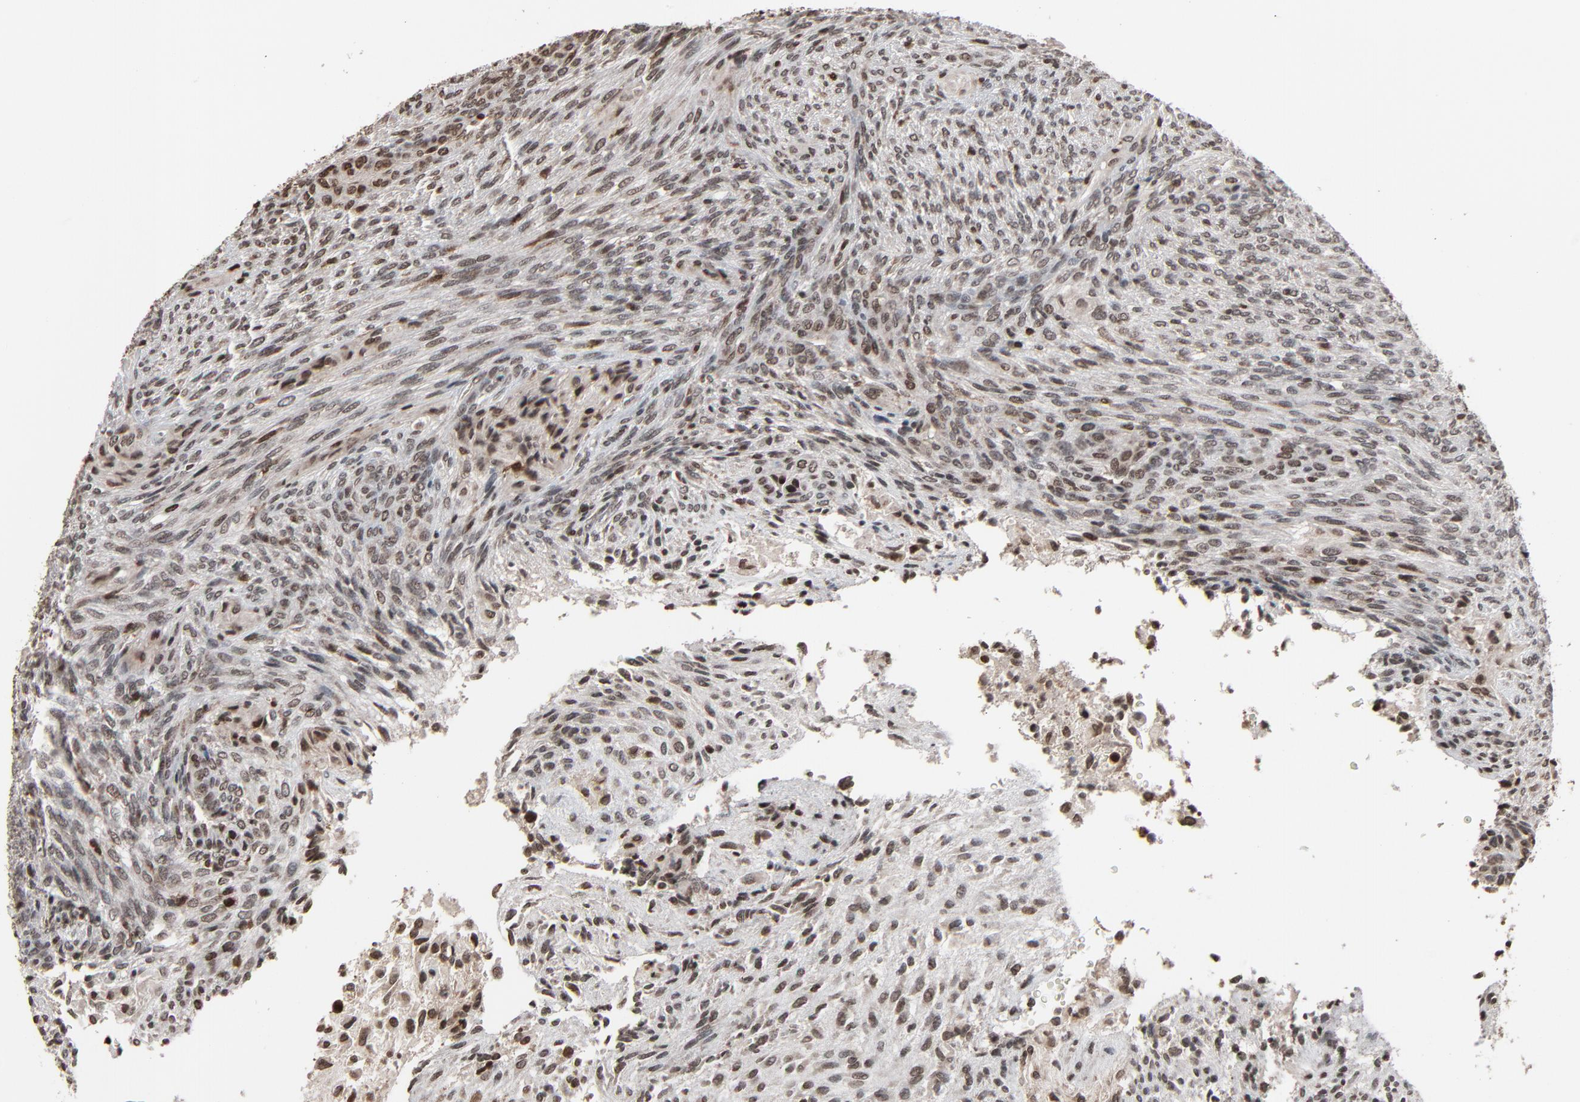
{"staining": {"intensity": "moderate", "quantity": ">75%", "location": "nuclear"}, "tissue": "glioma", "cell_type": "Tumor cells", "image_type": "cancer", "snomed": [{"axis": "morphology", "description": "Glioma, malignant, High grade"}, {"axis": "topography", "description": "Cerebral cortex"}], "caption": "Protein expression analysis of glioma demonstrates moderate nuclear staining in approximately >75% of tumor cells. (Stains: DAB (3,3'-diaminobenzidine) in brown, nuclei in blue, Microscopy: brightfield microscopy at high magnification).", "gene": "RPS6KA3", "patient": {"sex": "female", "age": 55}}